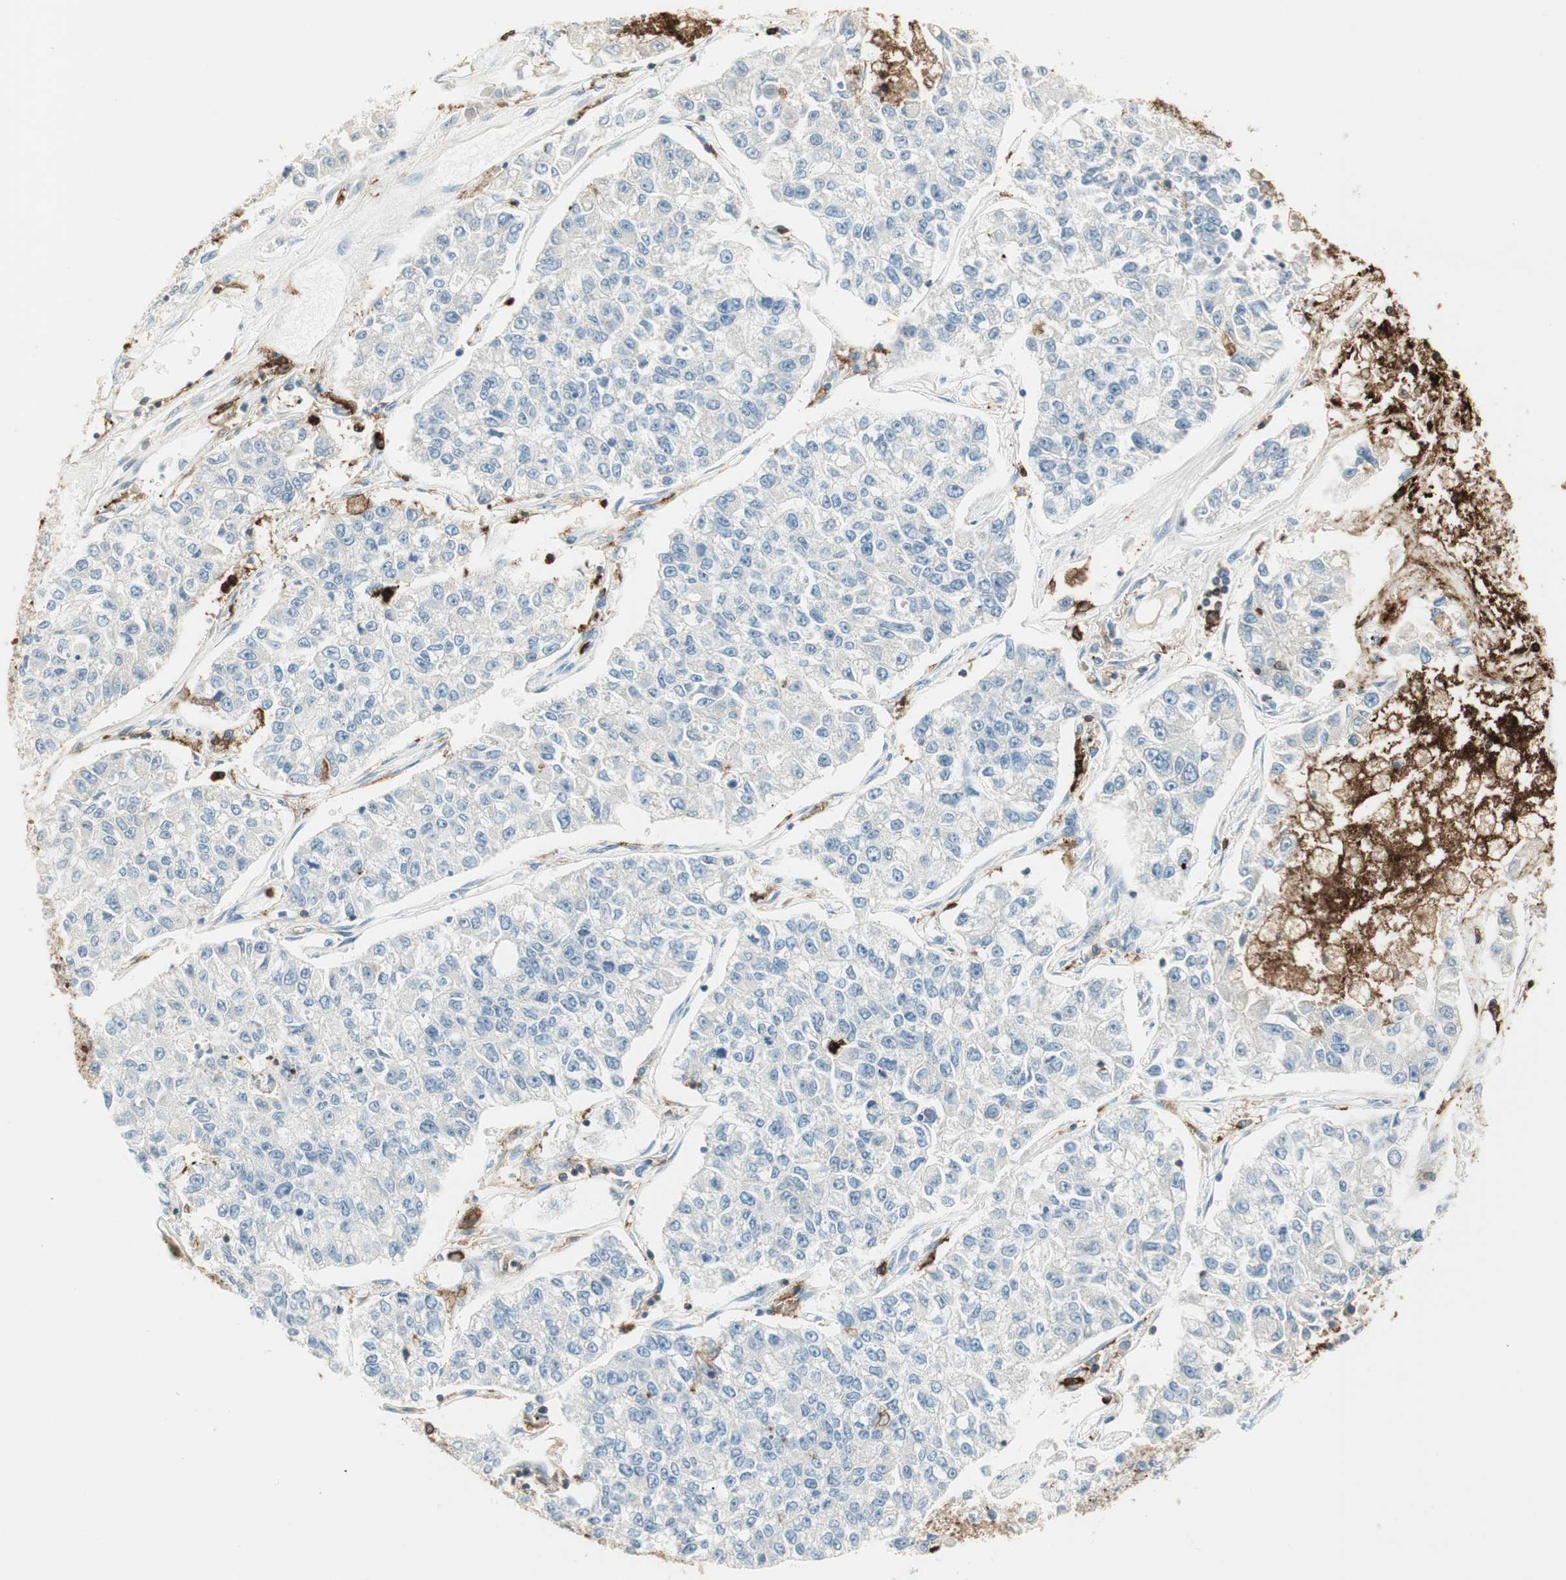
{"staining": {"intensity": "negative", "quantity": "none", "location": "none"}, "tissue": "lung cancer", "cell_type": "Tumor cells", "image_type": "cancer", "snomed": [{"axis": "morphology", "description": "Adenocarcinoma, NOS"}, {"axis": "topography", "description": "Lung"}], "caption": "Protein analysis of adenocarcinoma (lung) displays no significant expression in tumor cells.", "gene": "ITGB2", "patient": {"sex": "male", "age": 49}}